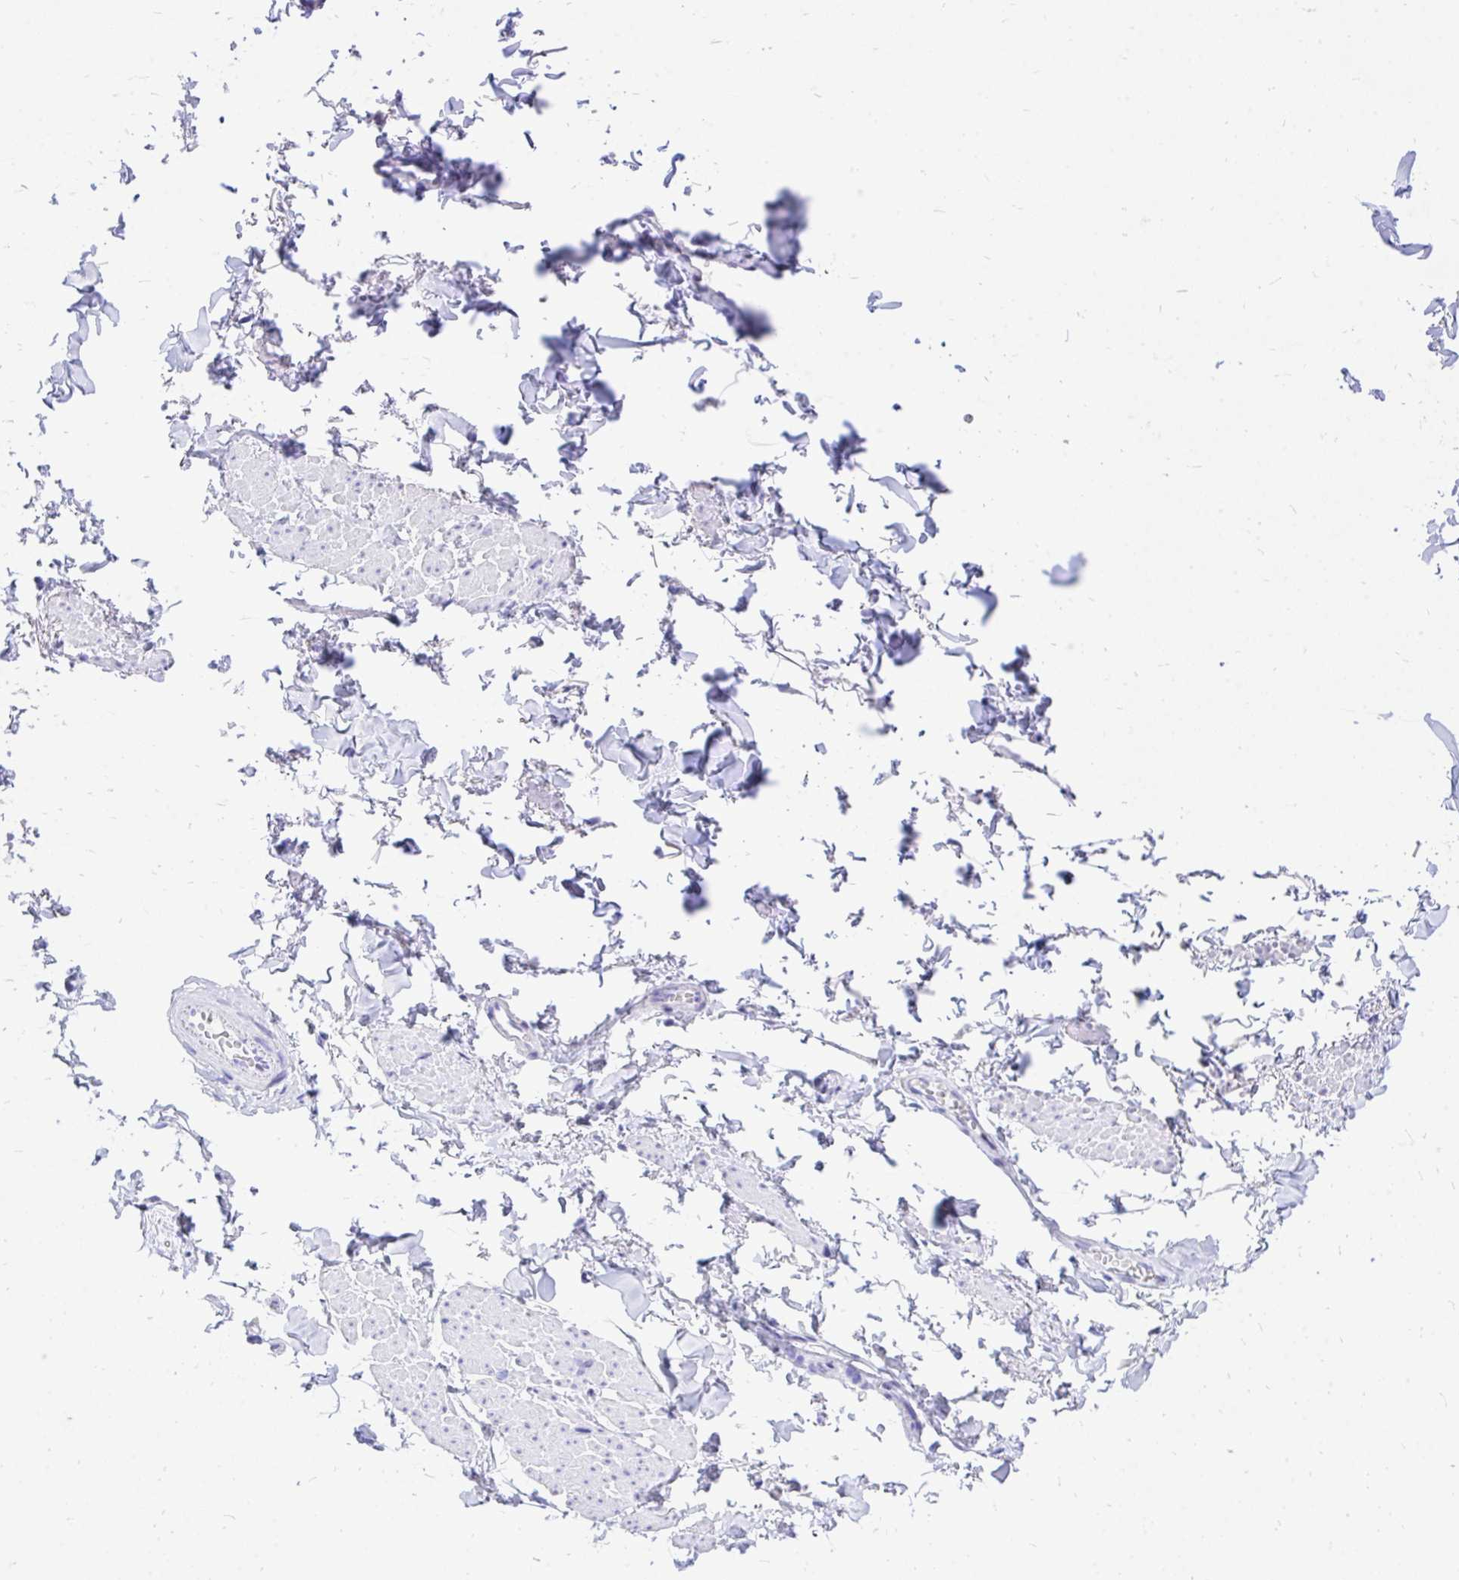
{"staining": {"intensity": "negative", "quantity": "none", "location": "none"}, "tissue": "adipose tissue", "cell_type": "Adipocytes", "image_type": "normal", "snomed": [{"axis": "morphology", "description": "Normal tissue, NOS"}, {"axis": "topography", "description": "Vulva"}, {"axis": "topography", "description": "Peripheral nerve tissue"}], "caption": "The histopathology image shows no staining of adipocytes in unremarkable adipose tissue.", "gene": "MON1A", "patient": {"sex": "female", "age": 66}}